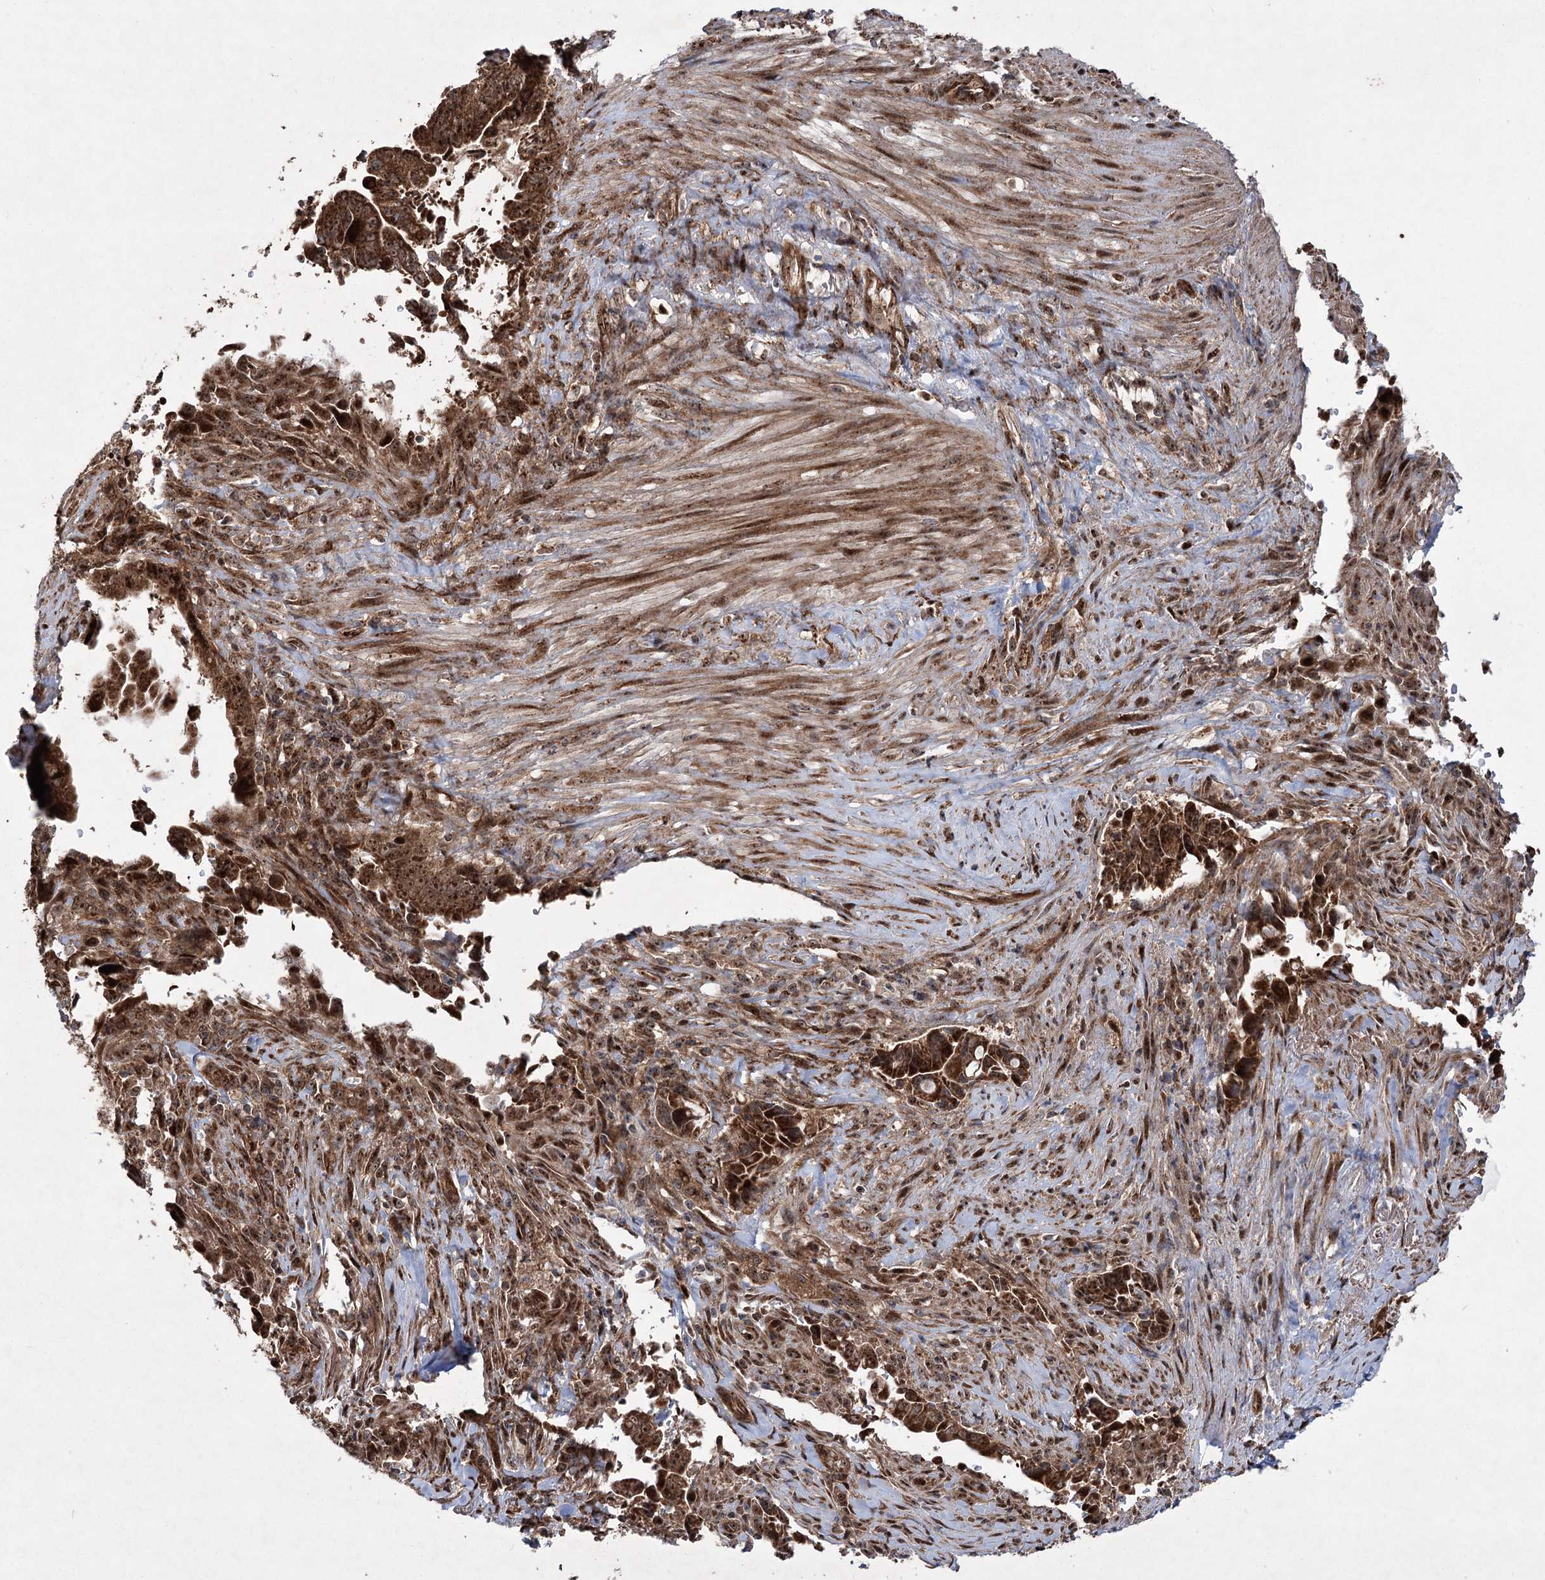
{"staining": {"intensity": "strong", "quantity": ">75%", "location": "cytoplasmic/membranous,nuclear"}, "tissue": "pancreatic cancer", "cell_type": "Tumor cells", "image_type": "cancer", "snomed": [{"axis": "morphology", "description": "Adenocarcinoma, NOS"}, {"axis": "topography", "description": "Pancreas"}], "caption": "Immunohistochemistry of human adenocarcinoma (pancreatic) exhibits high levels of strong cytoplasmic/membranous and nuclear expression in about >75% of tumor cells.", "gene": "SERINC5", "patient": {"sex": "male", "age": 70}}